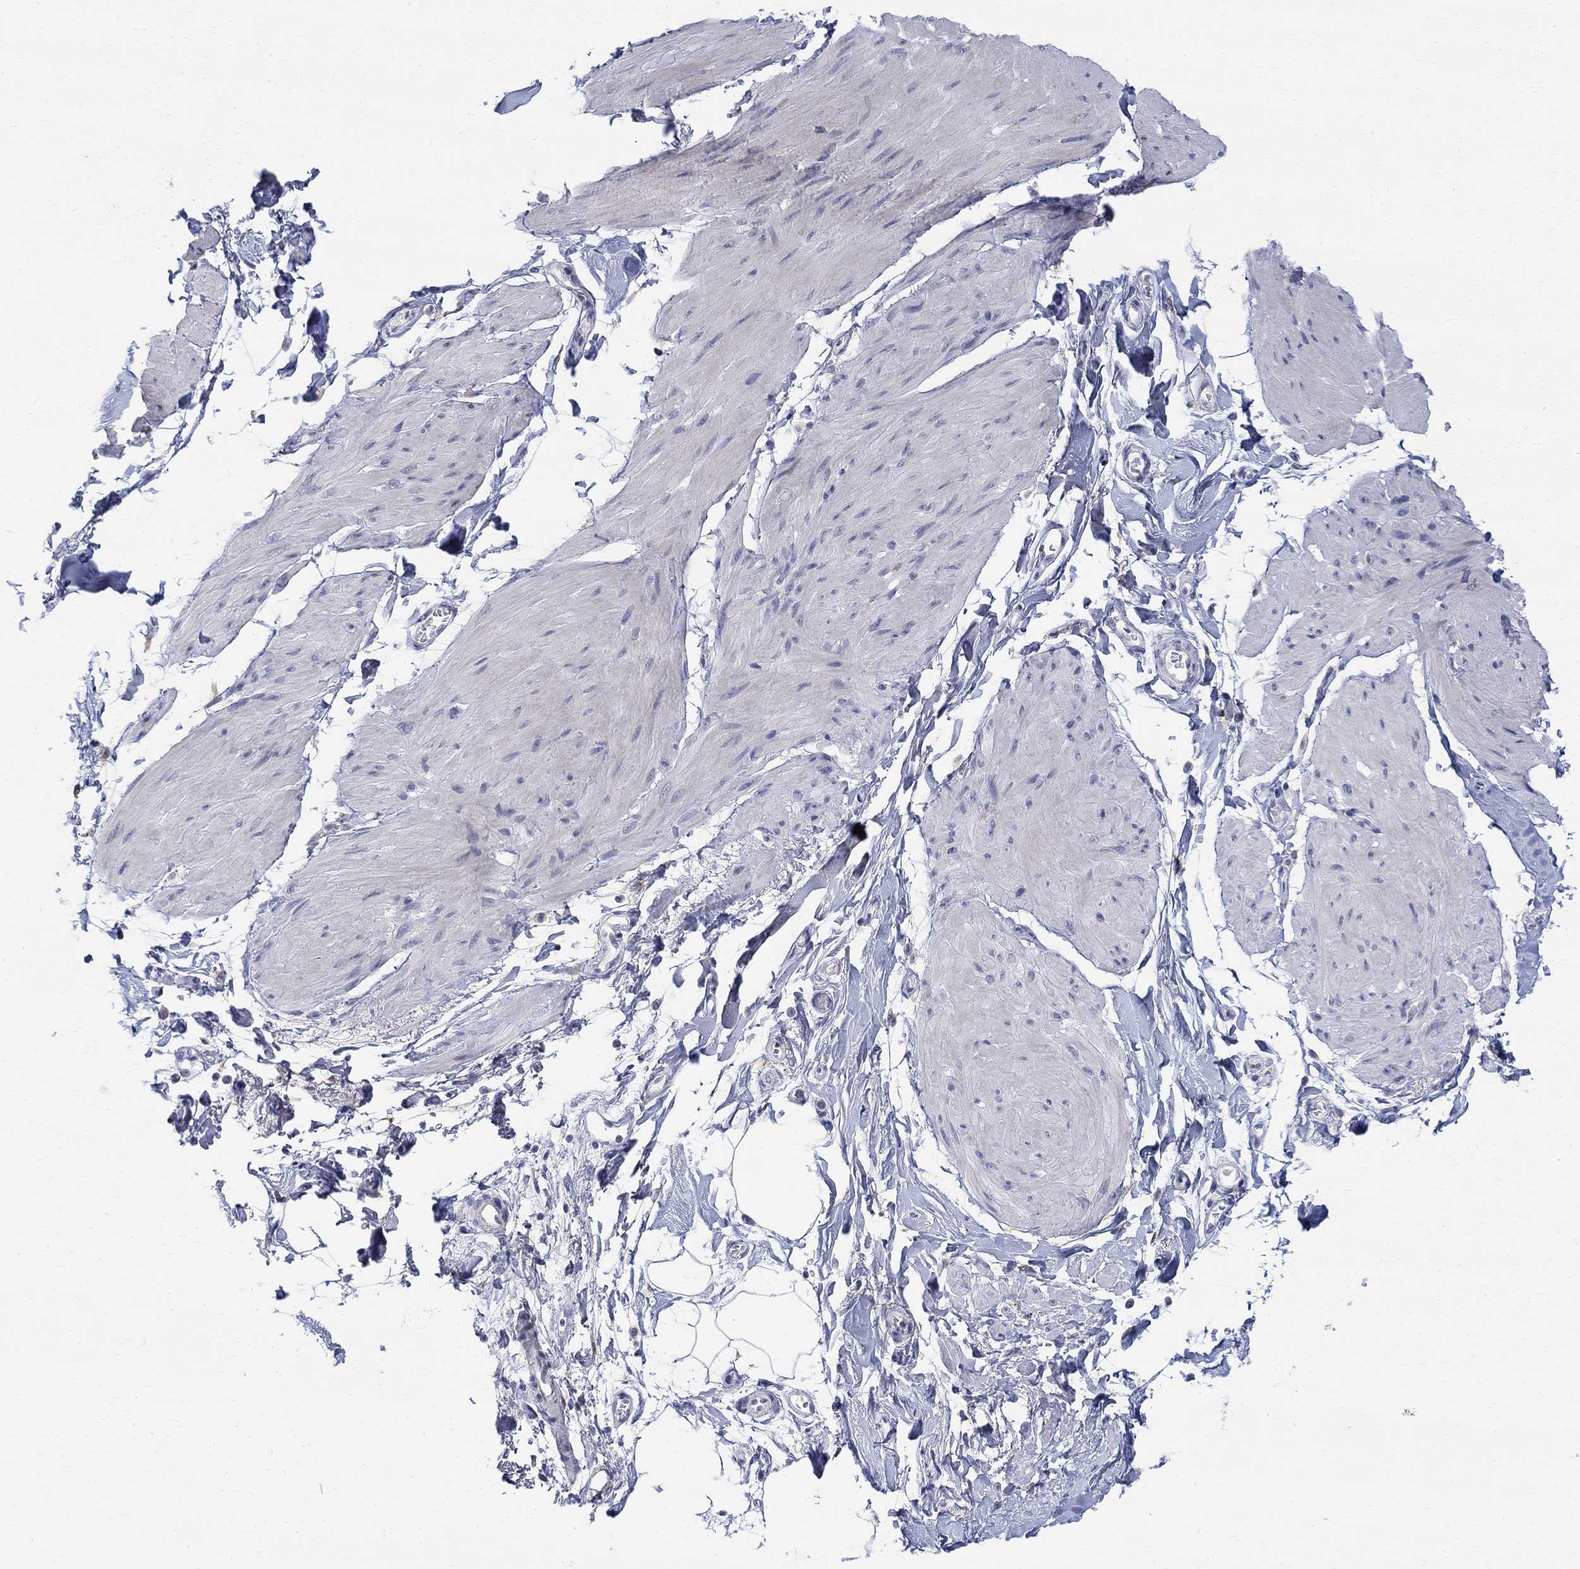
{"staining": {"intensity": "negative", "quantity": "none", "location": "none"}, "tissue": "smooth muscle", "cell_type": "Smooth muscle cells", "image_type": "normal", "snomed": [{"axis": "morphology", "description": "Normal tissue, NOS"}, {"axis": "topography", "description": "Adipose tissue"}, {"axis": "topography", "description": "Smooth muscle"}, {"axis": "topography", "description": "Peripheral nerve tissue"}], "caption": "High power microscopy photomicrograph of an immunohistochemistry photomicrograph of benign smooth muscle, revealing no significant positivity in smooth muscle cells.", "gene": "FNDC5", "patient": {"sex": "male", "age": 83}}